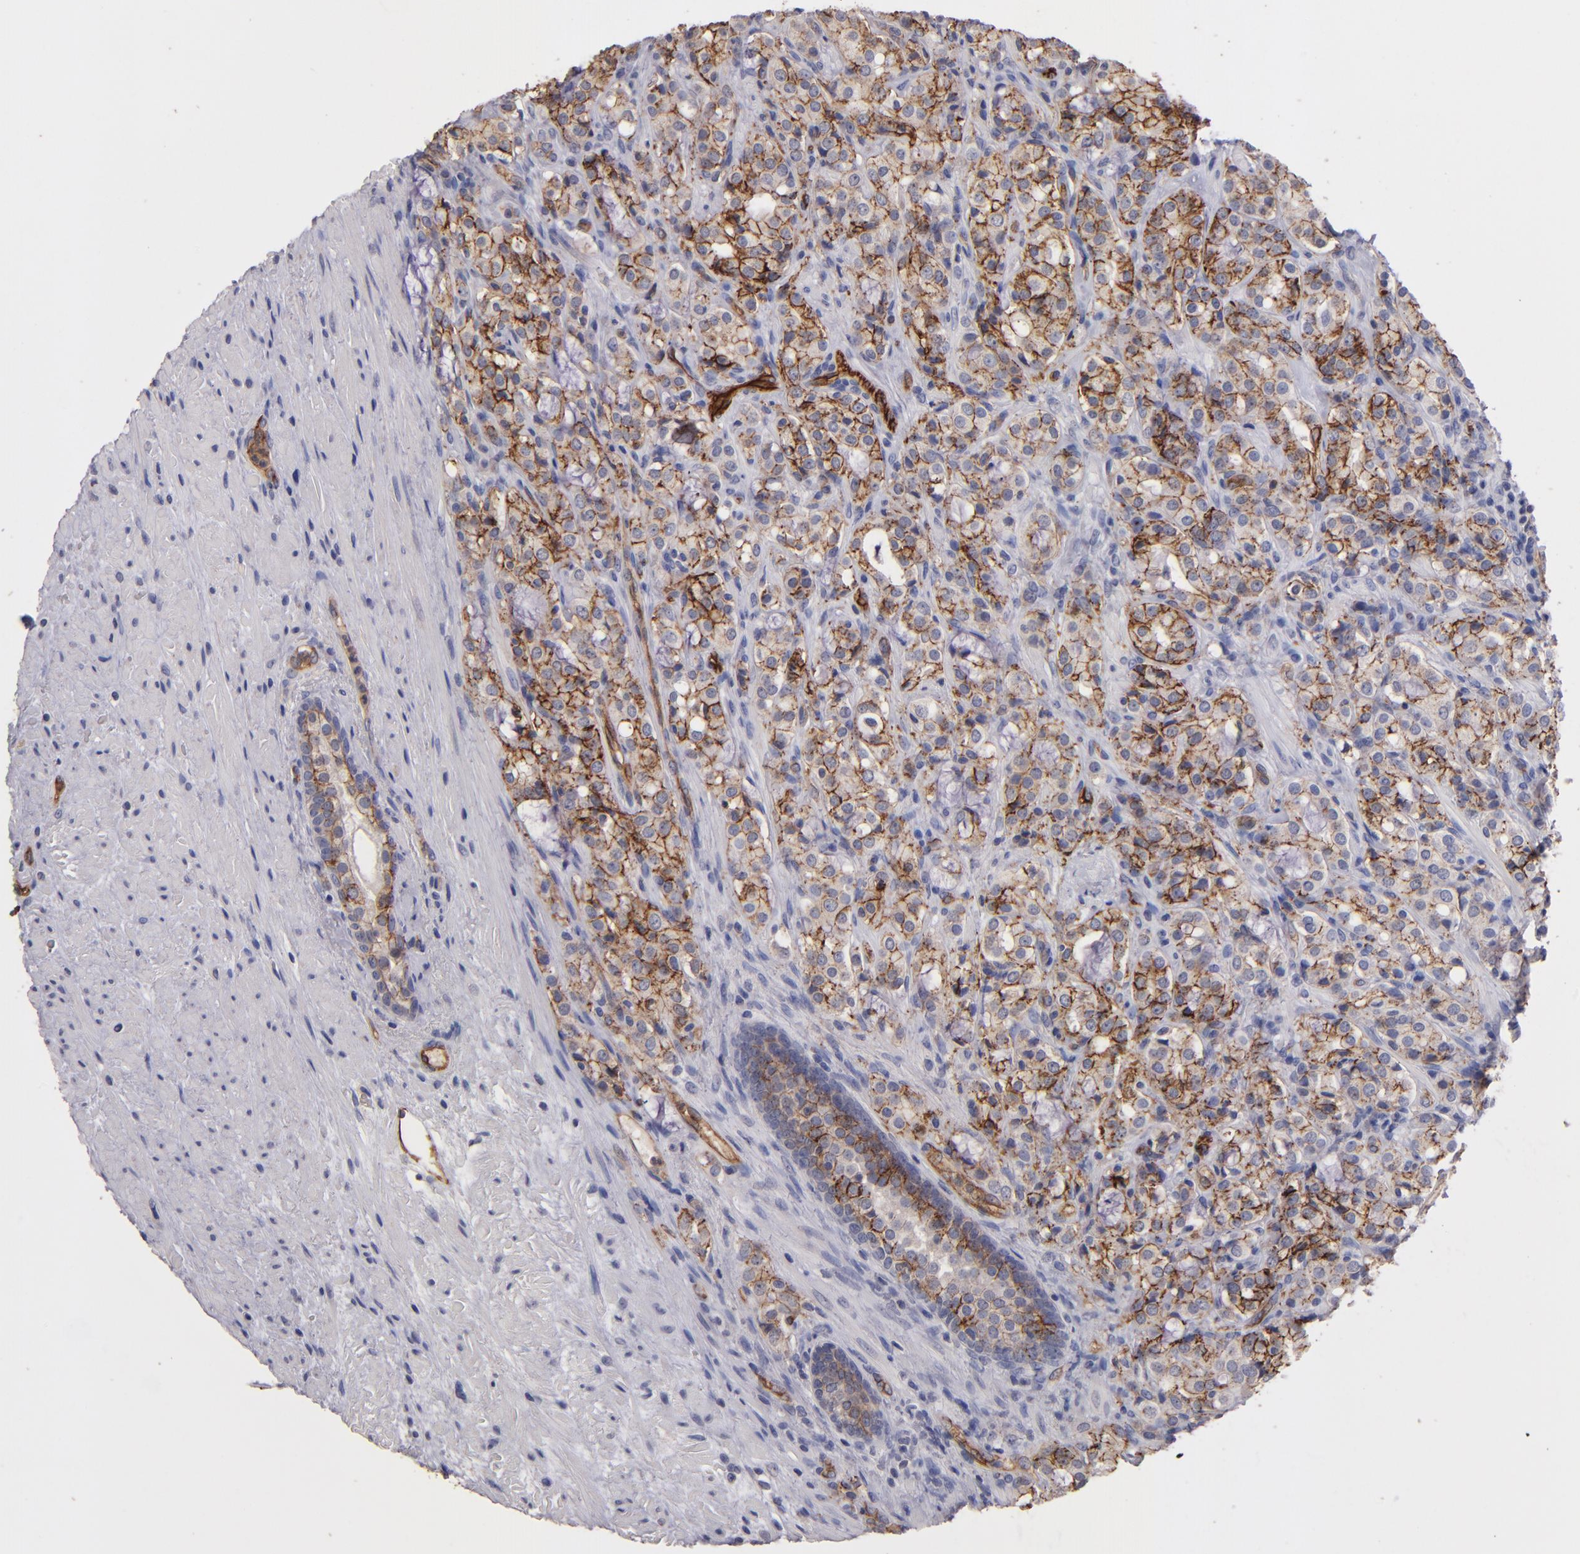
{"staining": {"intensity": "strong", "quantity": ">75%", "location": "cytoplasmic/membranous"}, "tissue": "prostate cancer", "cell_type": "Tumor cells", "image_type": "cancer", "snomed": [{"axis": "morphology", "description": "Adenocarcinoma, High grade"}, {"axis": "topography", "description": "Prostate"}], "caption": "Immunohistochemistry (IHC) (DAB) staining of prostate high-grade adenocarcinoma displays strong cytoplasmic/membranous protein expression in approximately >75% of tumor cells. (DAB (3,3'-diaminobenzidine) IHC with brightfield microscopy, high magnification).", "gene": "CLDN5", "patient": {"sex": "male", "age": 72}}